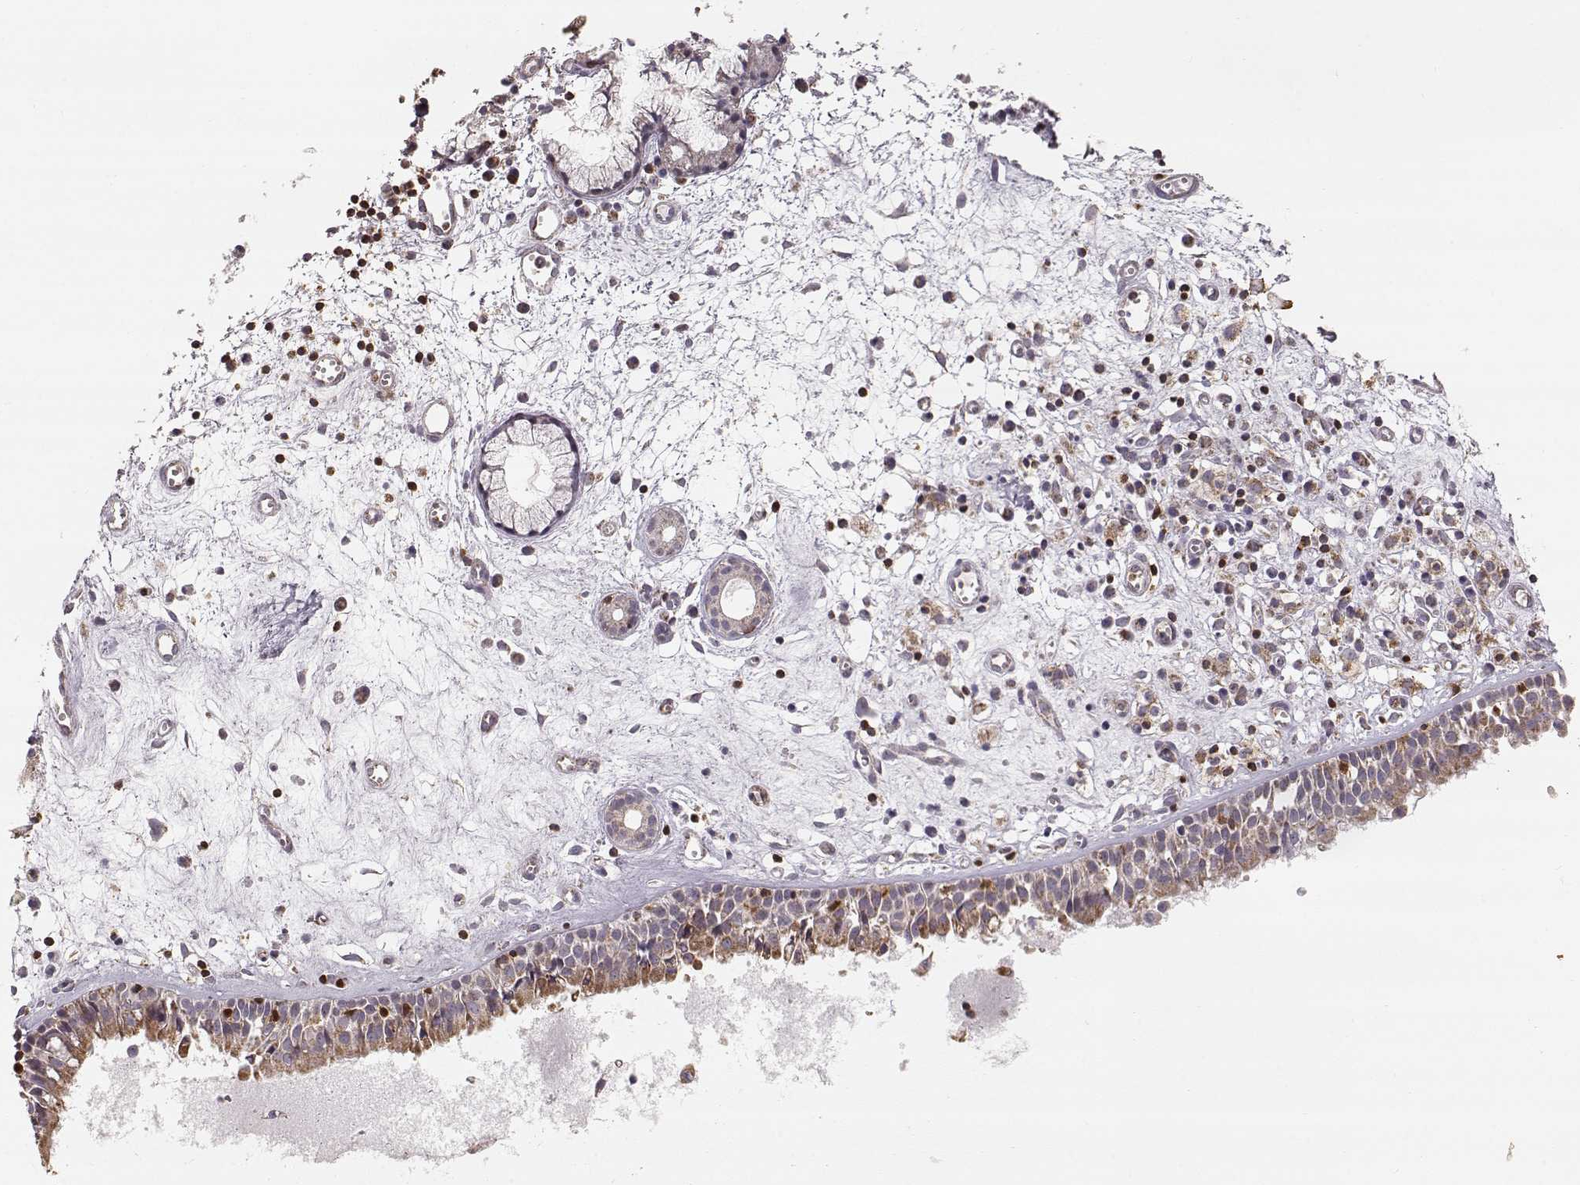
{"staining": {"intensity": "moderate", "quantity": ">75%", "location": "cytoplasmic/membranous"}, "tissue": "nasopharynx", "cell_type": "Respiratory epithelial cells", "image_type": "normal", "snomed": [{"axis": "morphology", "description": "Normal tissue, NOS"}, {"axis": "topography", "description": "Nasopharynx"}], "caption": "A photomicrograph of nasopharynx stained for a protein reveals moderate cytoplasmic/membranous brown staining in respiratory epithelial cells.", "gene": "GRAP2", "patient": {"sex": "male", "age": 61}}